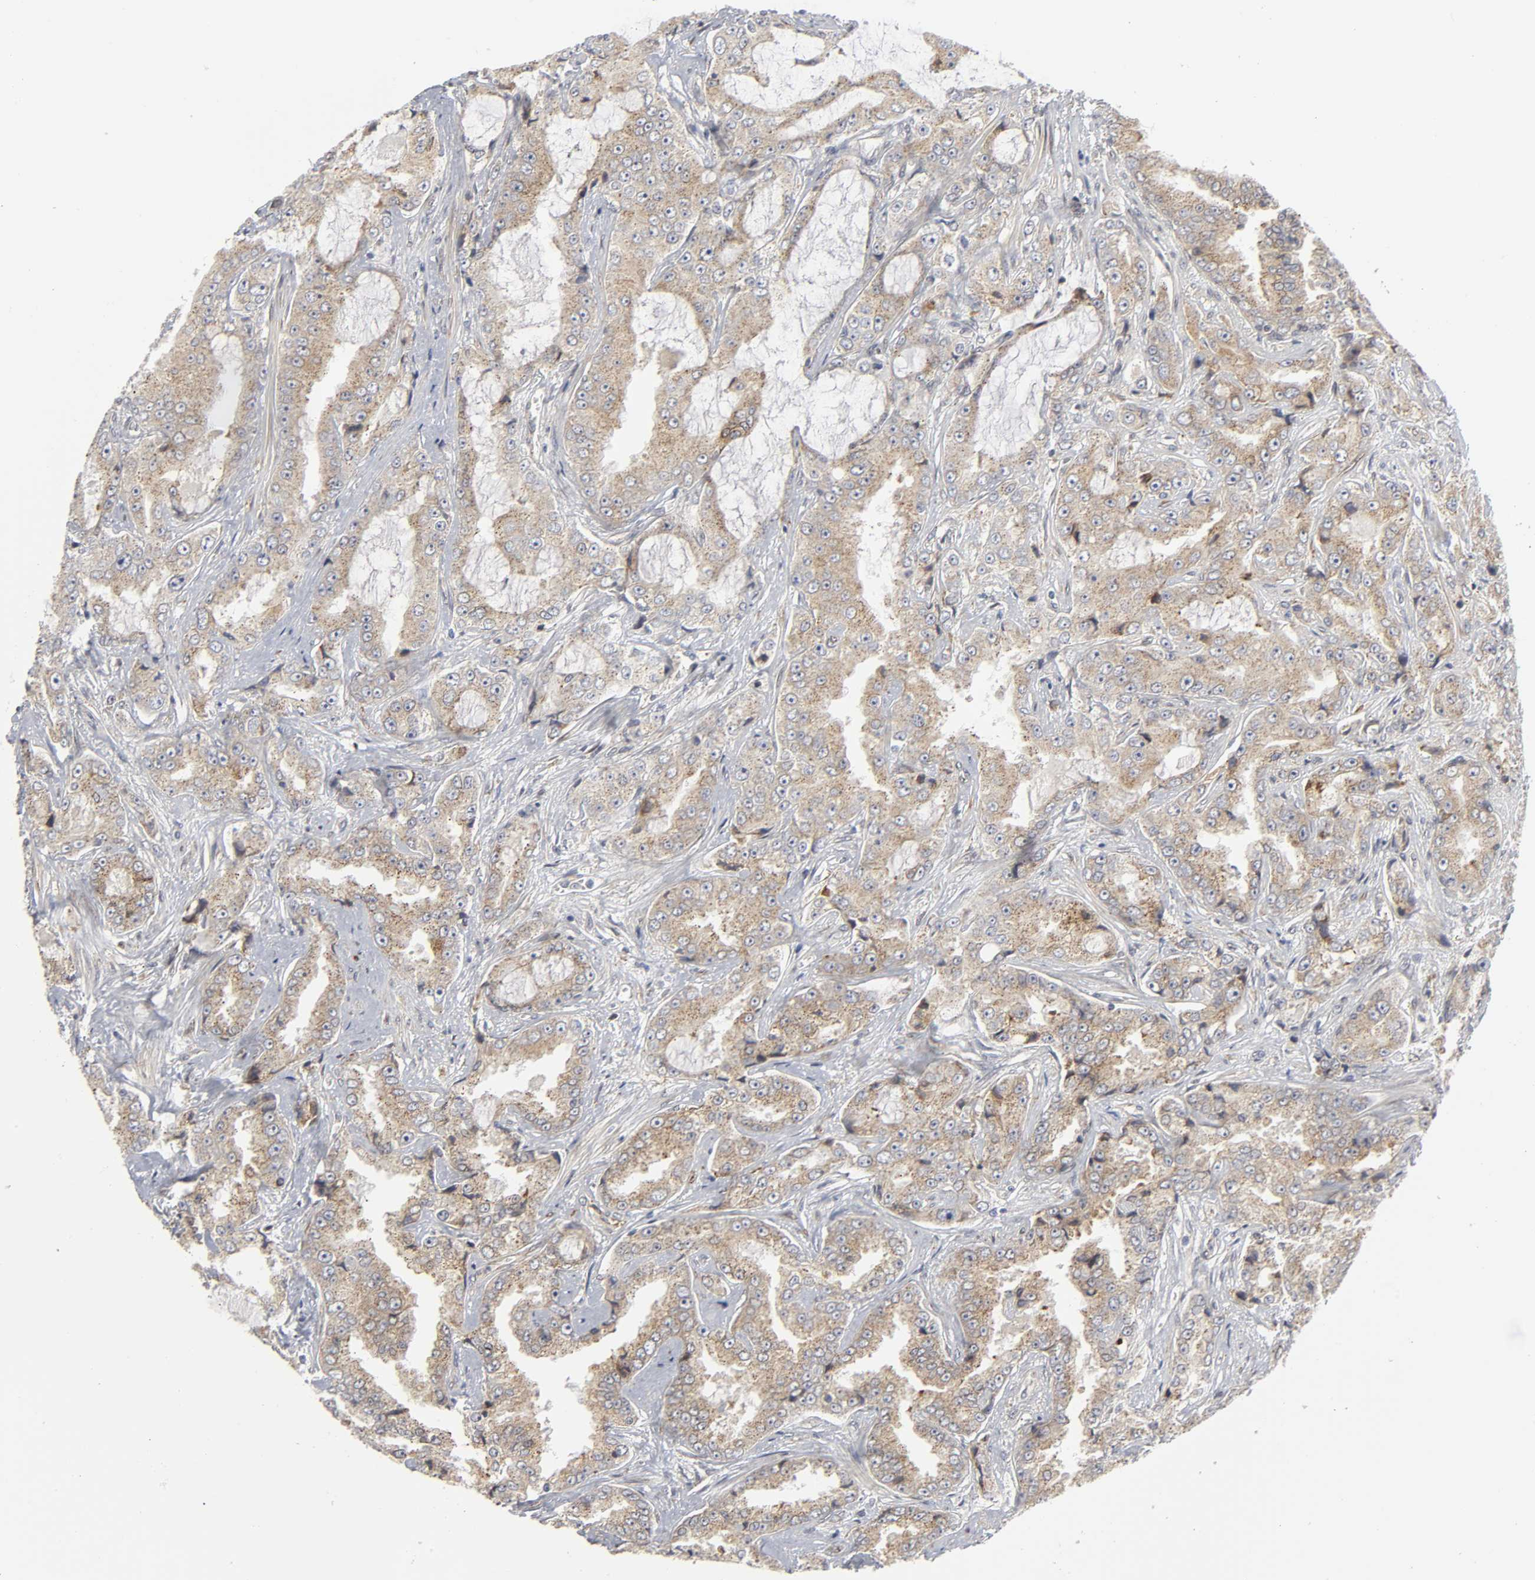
{"staining": {"intensity": "weak", "quantity": ">75%", "location": "cytoplasmic/membranous"}, "tissue": "prostate cancer", "cell_type": "Tumor cells", "image_type": "cancer", "snomed": [{"axis": "morphology", "description": "Adenocarcinoma, High grade"}, {"axis": "topography", "description": "Prostate"}], "caption": "Prostate cancer (high-grade adenocarcinoma) stained with a brown dye reveals weak cytoplasmic/membranous positive staining in approximately >75% of tumor cells.", "gene": "ASB6", "patient": {"sex": "male", "age": 73}}